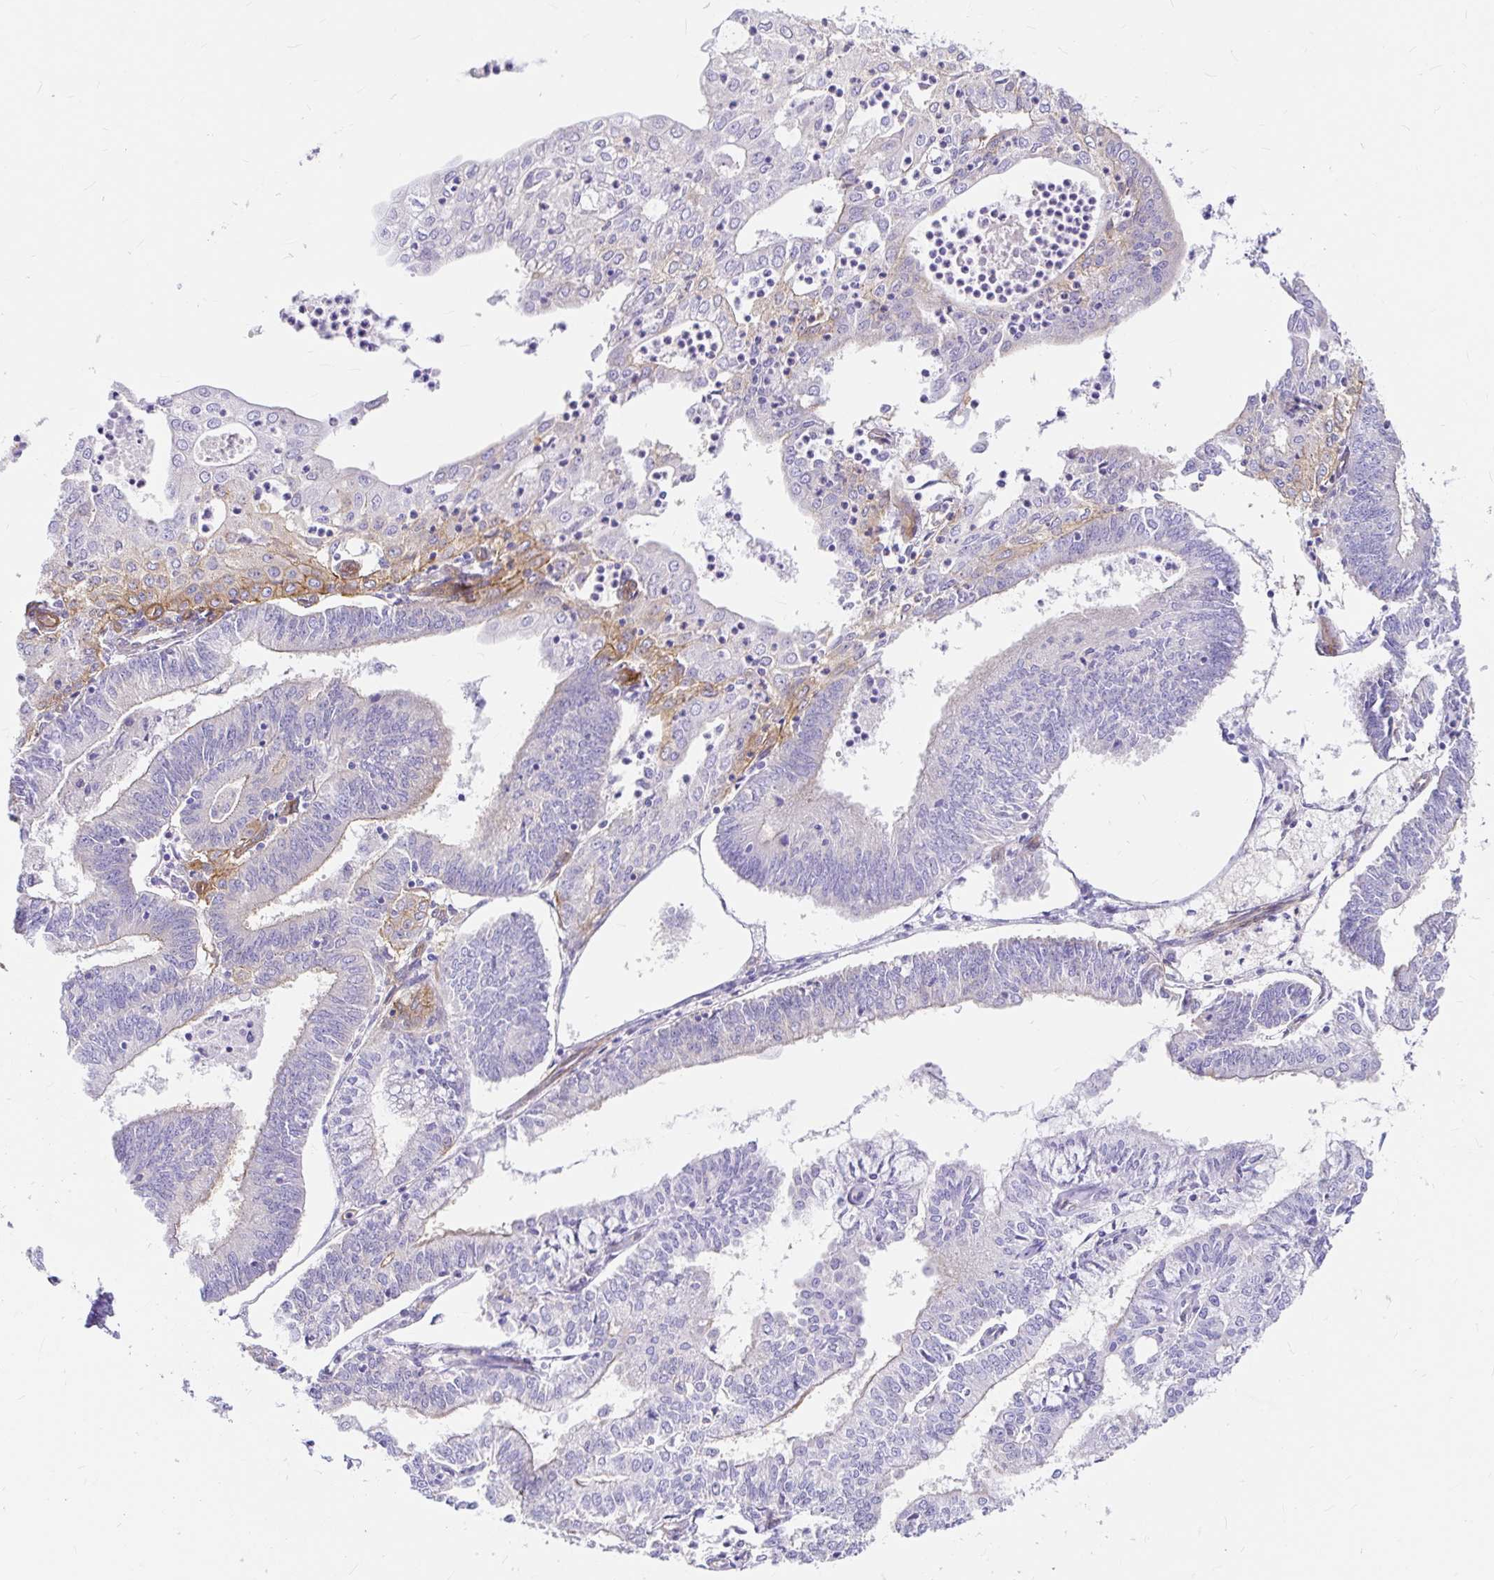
{"staining": {"intensity": "moderate", "quantity": "<25%", "location": "cytoplasmic/membranous"}, "tissue": "endometrial cancer", "cell_type": "Tumor cells", "image_type": "cancer", "snomed": [{"axis": "morphology", "description": "Adenocarcinoma, NOS"}, {"axis": "topography", "description": "Endometrium"}], "caption": "A histopathology image of endometrial cancer stained for a protein demonstrates moderate cytoplasmic/membranous brown staining in tumor cells. (IHC, brightfield microscopy, high magnification).", "gene": "MYO1B", "patient": {"sex": "female", "age": 61}}